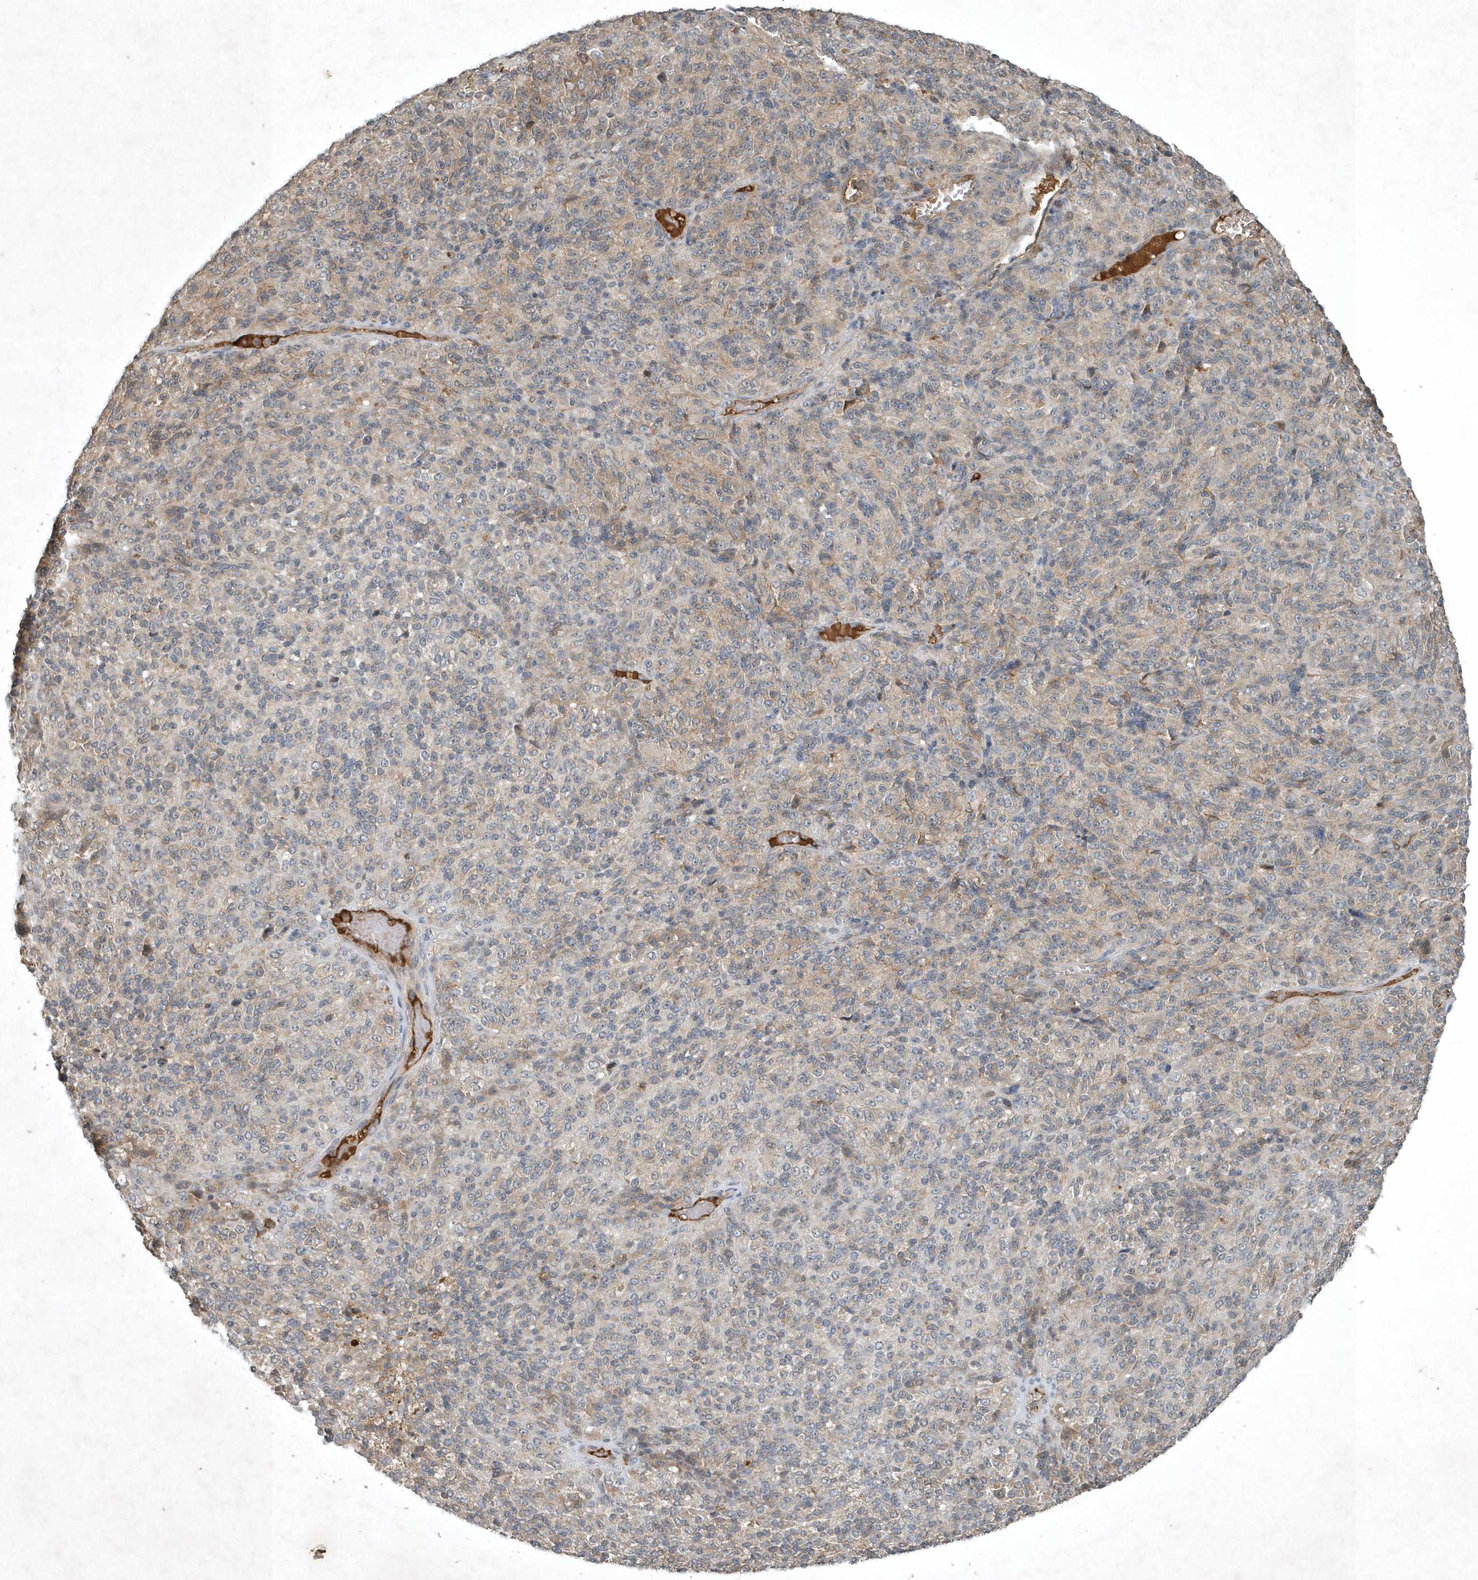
{"staining": {"intensity": "negative", "quantity": "none", "location": "none"}, "tissue": "melanoma", "cell_type": "Tumor cells", "image_type": "cancer", "snomed": [{"axis": "morphology", "description": "Malignant melanoma, Metastatic site"}, {"axis": "topography", "description": "Brain"}], "caption": "This is a image of immunohistochemistry staining of melanoma, which shows no expression in tumor cells.", "gene": "TNFAIP6", "patient": {"sex": "female", "age": 56}}